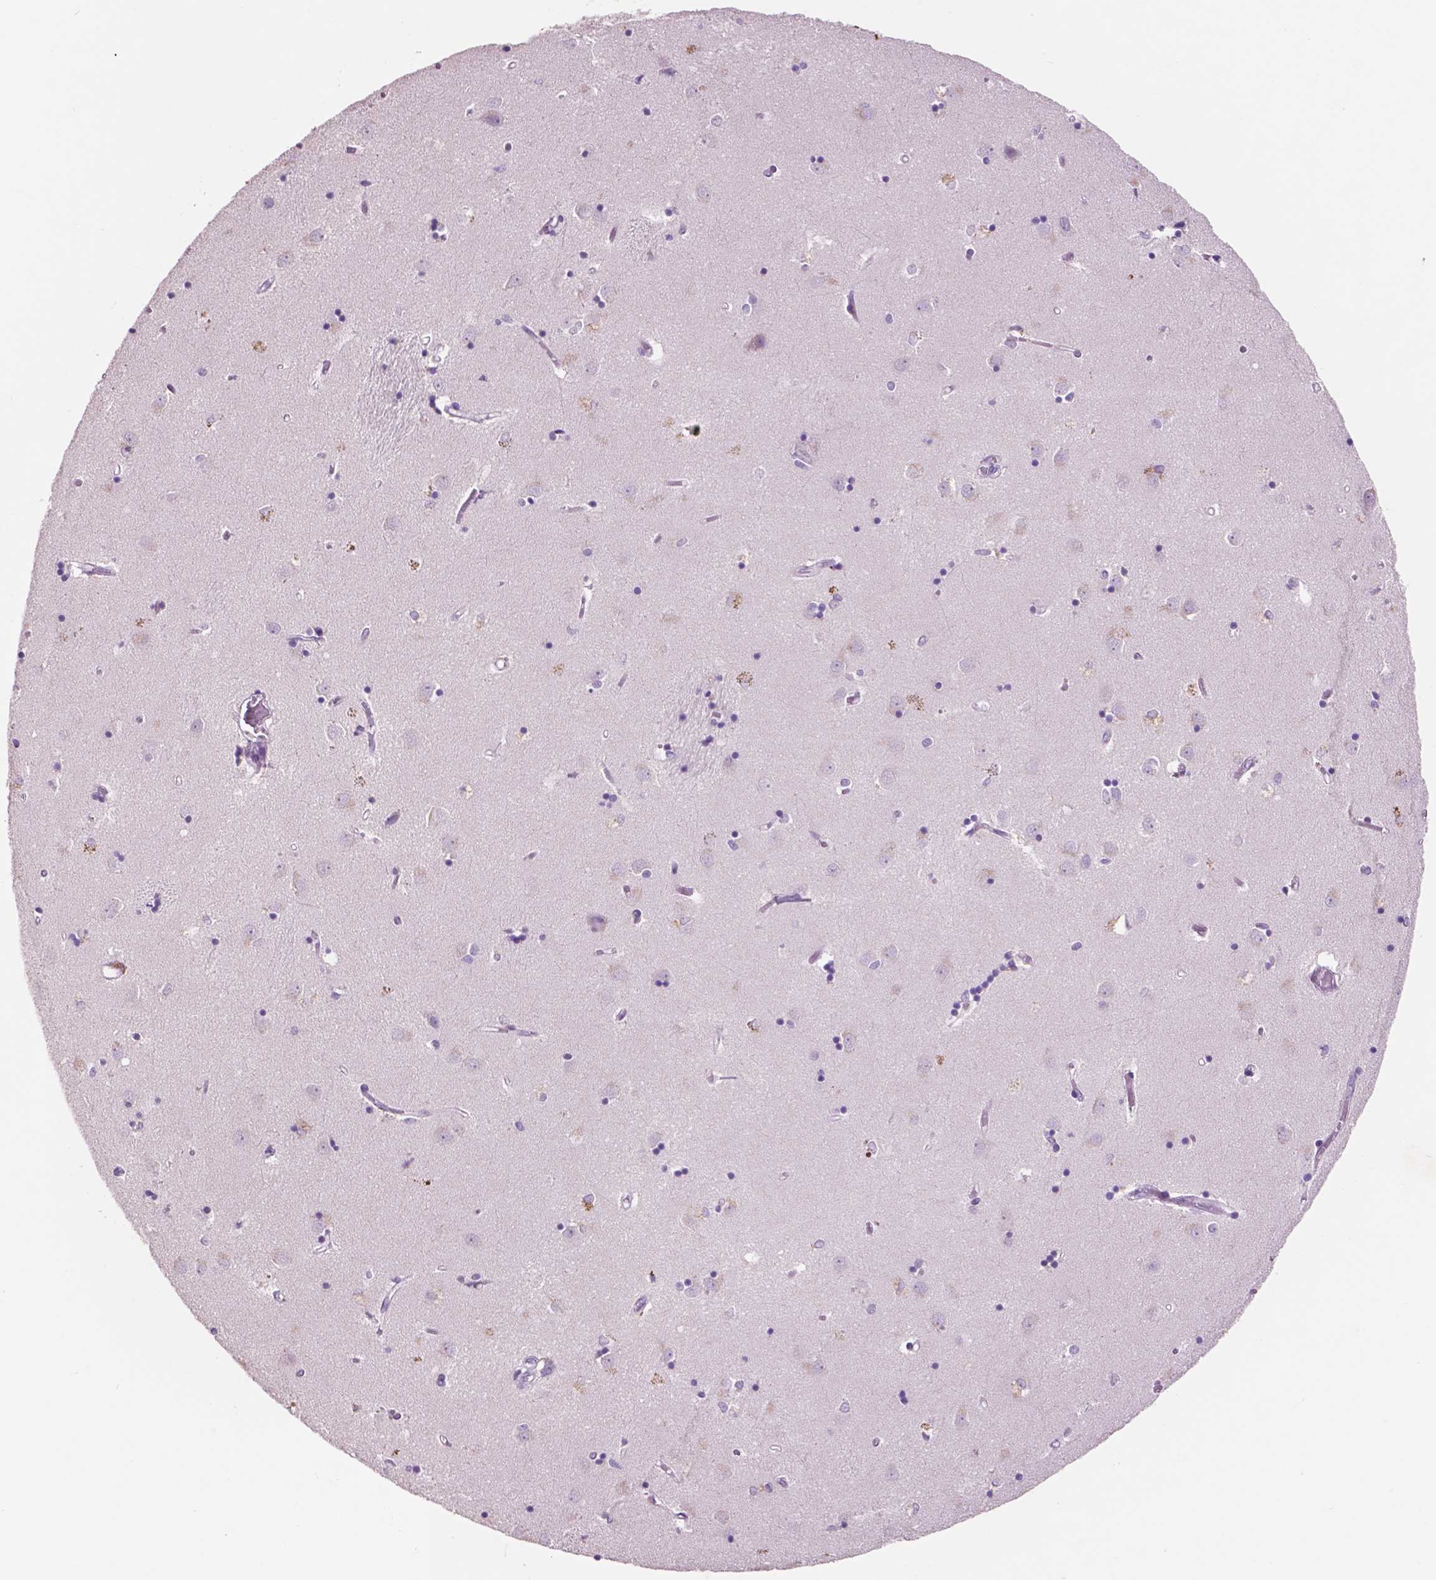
{"staining": {"intensity": "negative", "quantity": "none", "location": "none"}, "tissue": "caudate", "cell_type": "Glial cells", "image_type": "normal", "snomed": [{"axis": "morphology", "description": "Normal tissue, NOS"}, {"axis": "topography", "description": "Lateral ventricle wall"}], "caption": "Immunohistochemical staining of normal caudate displays no significant positivity in glial cells.", "gene": "IDO1", "patient": {"sex": "male", "age": 54}}